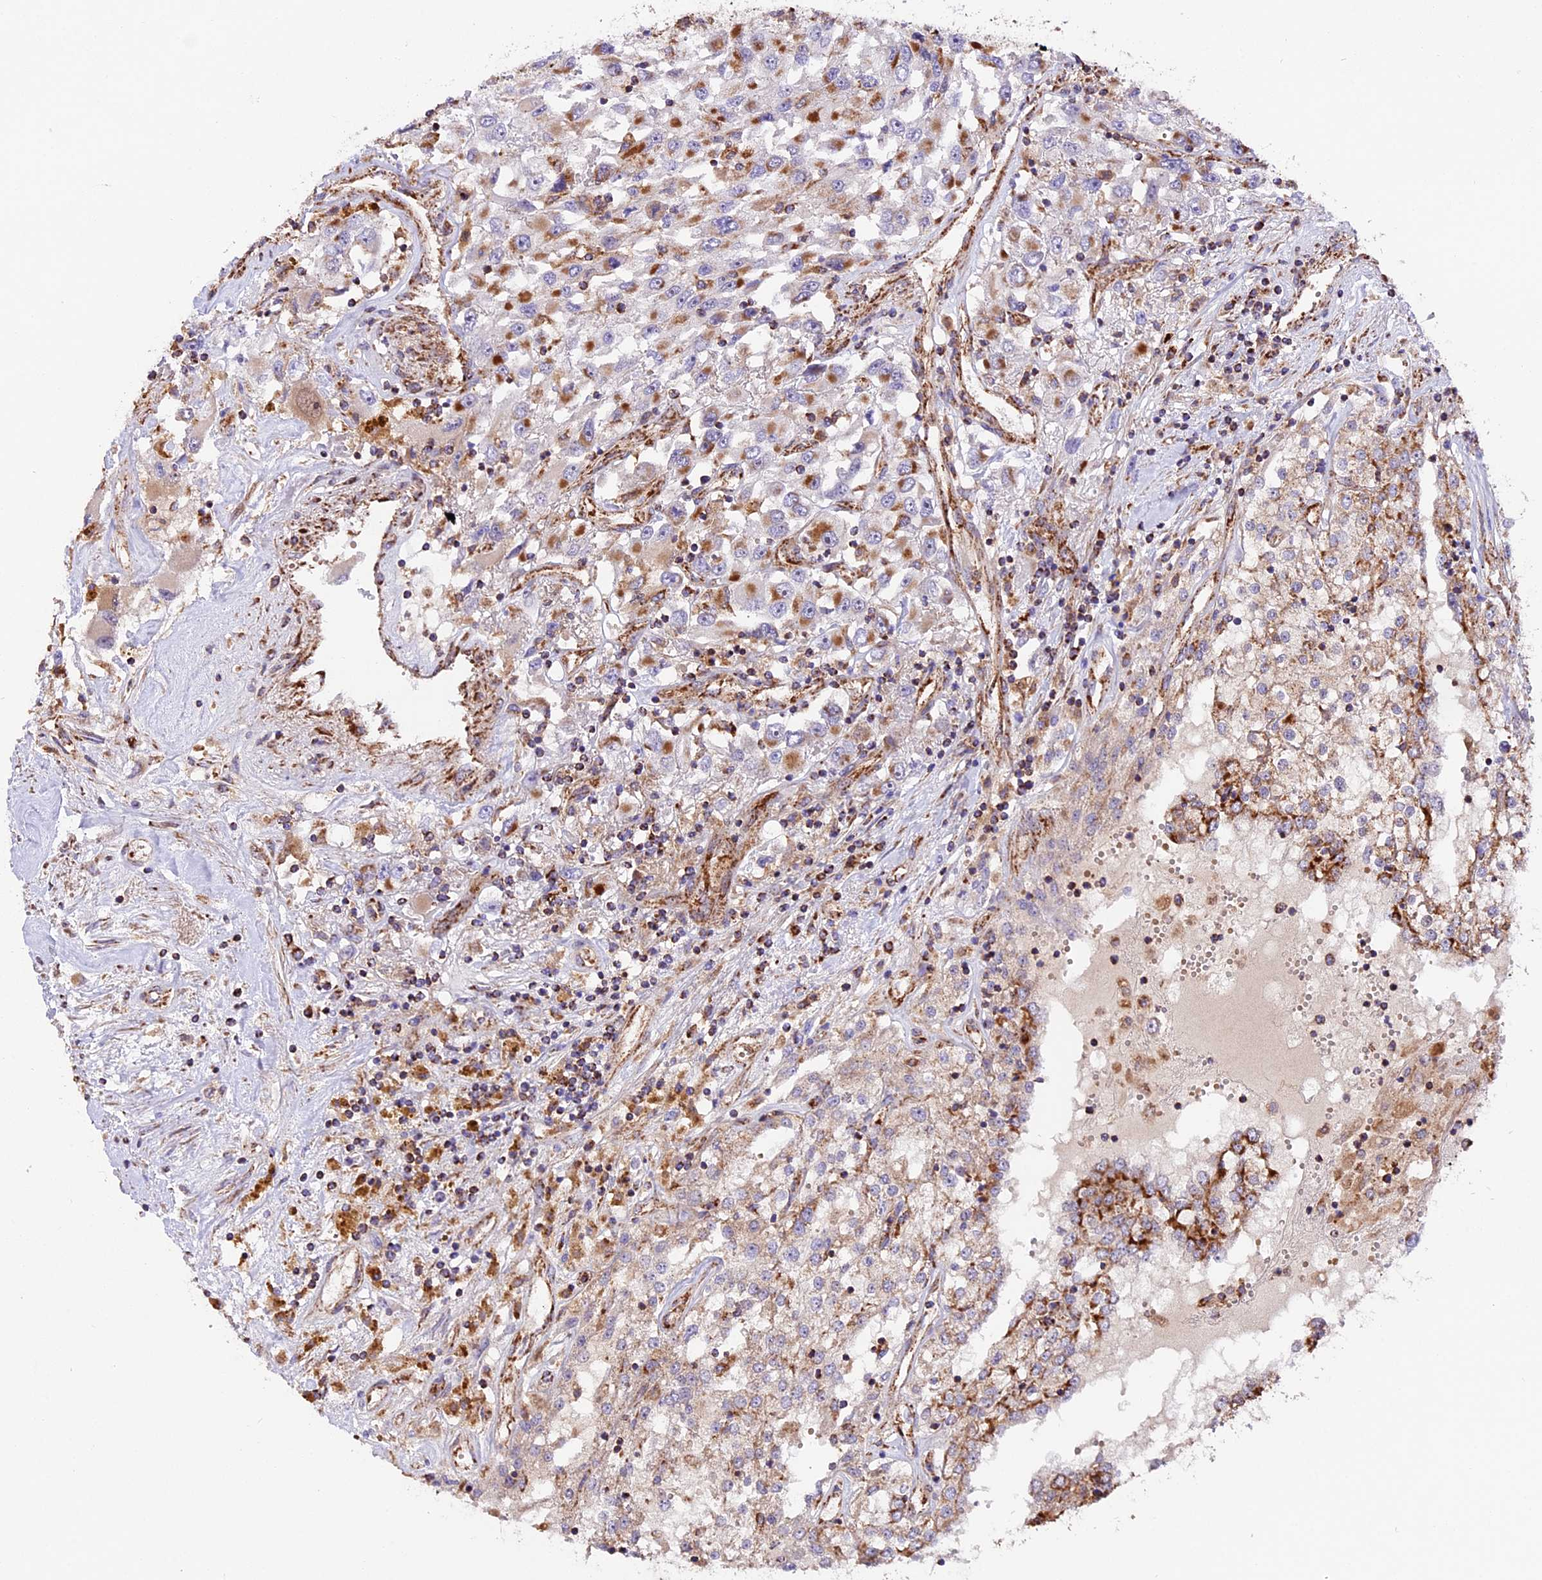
{"staining": {"intensity": "strong", "quantity": "25%-75%", "location": "cytoplasmic/membranous"}, "tissue": "renal cancer", "cell_type": "Tumor cells", "image_type": "cancer", "snomed": [{"axis": "morphology", "description": "Adenocarcinoma, NOS"}, {"axis": "topography", "description": "Kidney"}], "caption": "Renal cancer stained with IHC demonstrates strong cytoplasmic/membranous expression in approximately 25%-75% of tumor cells. (Stains: DAB (3,3'-diaminobenzidine) in brown, nuclei in blue, Microscopy: brightfield microscopy at high magnification).", "gene": "NDUFA8", "patient": {"sex": "female", "age": 52}}